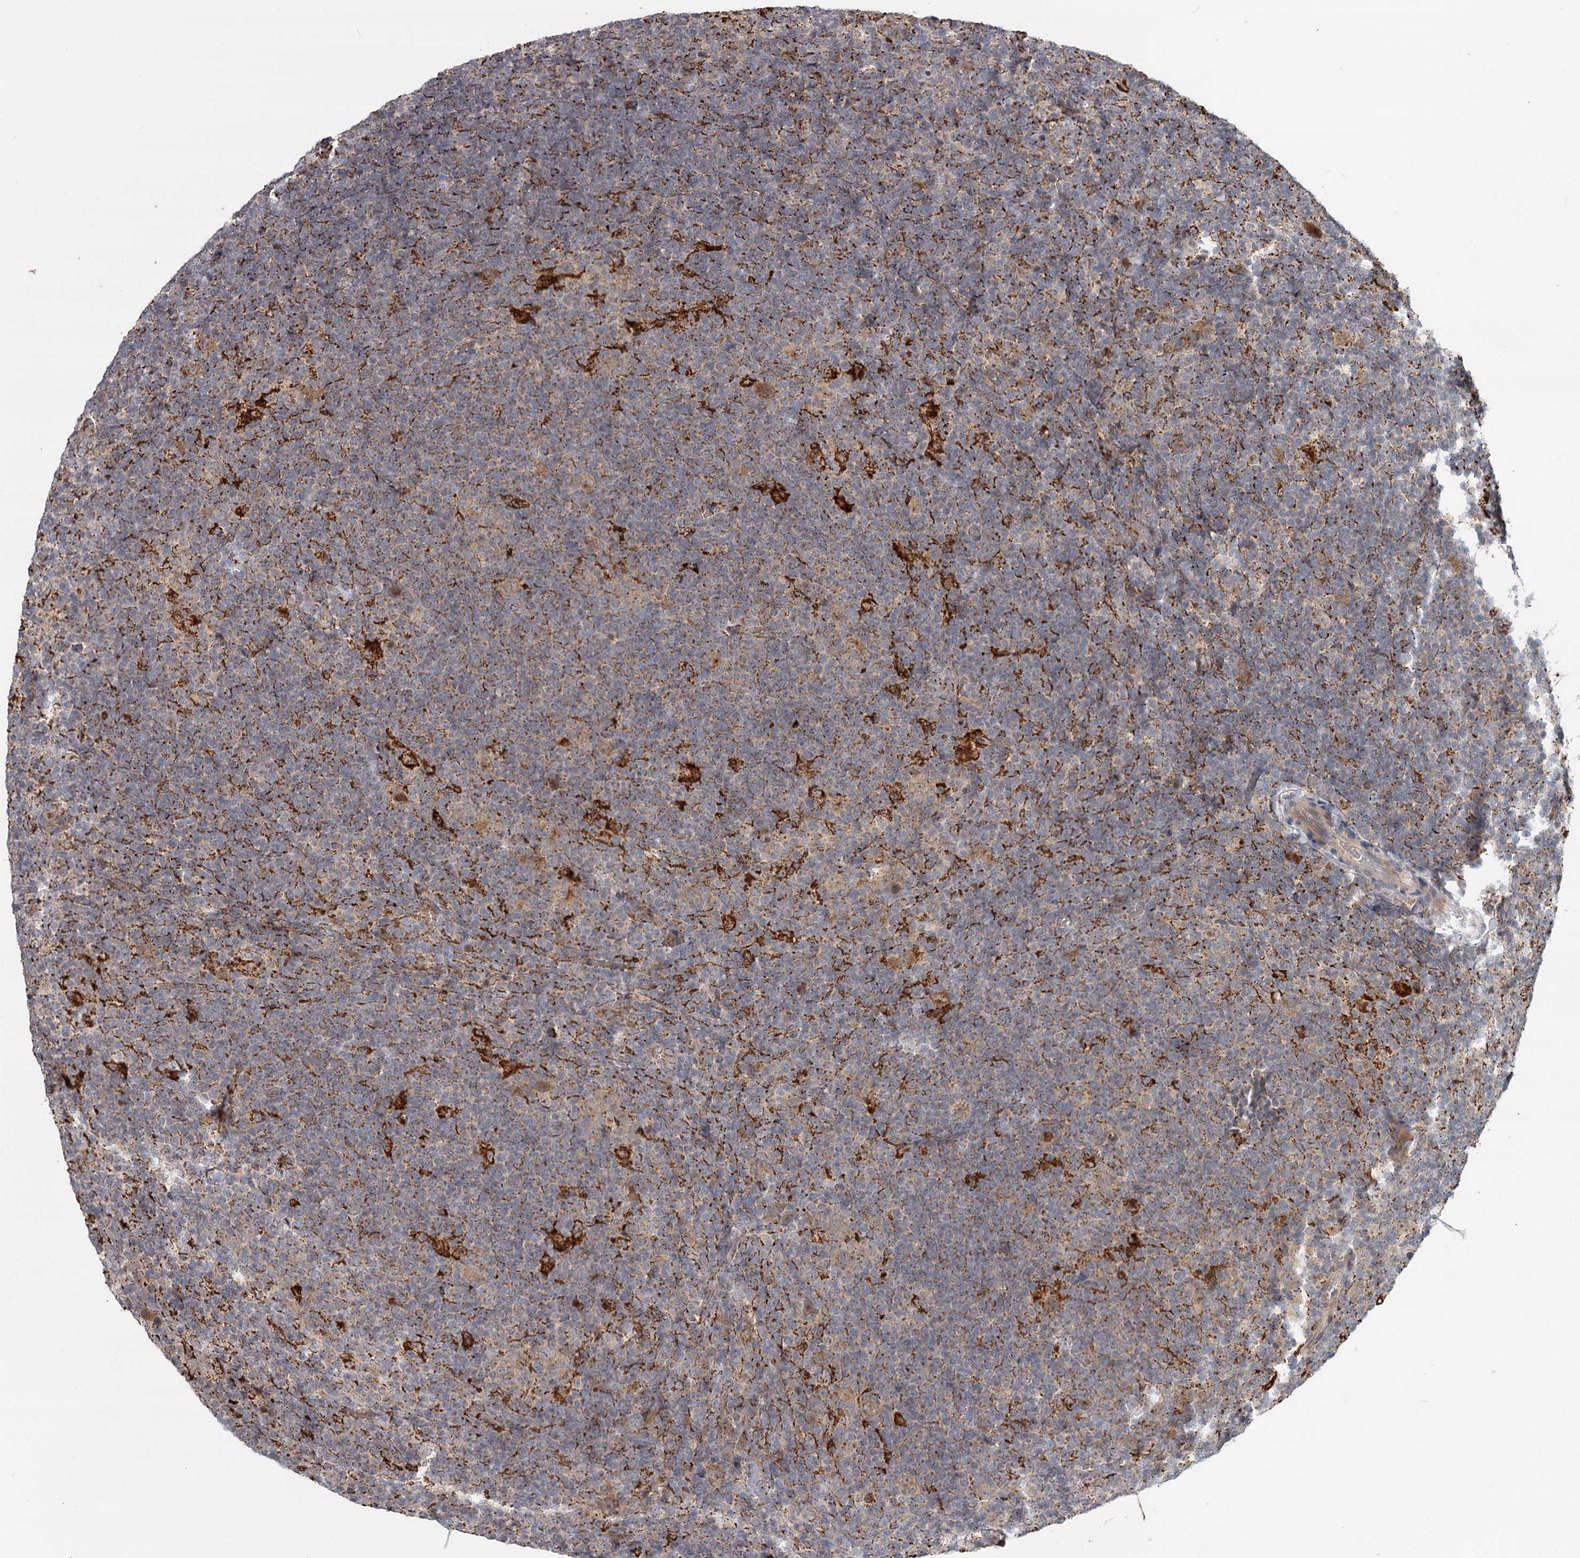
{"staining": {"intensity": "moderate", "quantity": ">75%", "location": "cytoplasmic/membranous"}, "tissue": "lymphoma", "cell_type": "Tumor cells", "image_type": "cancer", "snomed": [{"axis": "morphology", "description": "Hodgkin's disease, NOS"}, {"axis": "topography", "description": "Lymph node"}], "caption": "Immunohistochemical staining of human lymphoma exhibits medium levels of moderate cytoplasmic/membranous protein staining in about >75% of tumor cells.", "gene": "CDC123", "patient": {"sex": "female", "age": 57}}